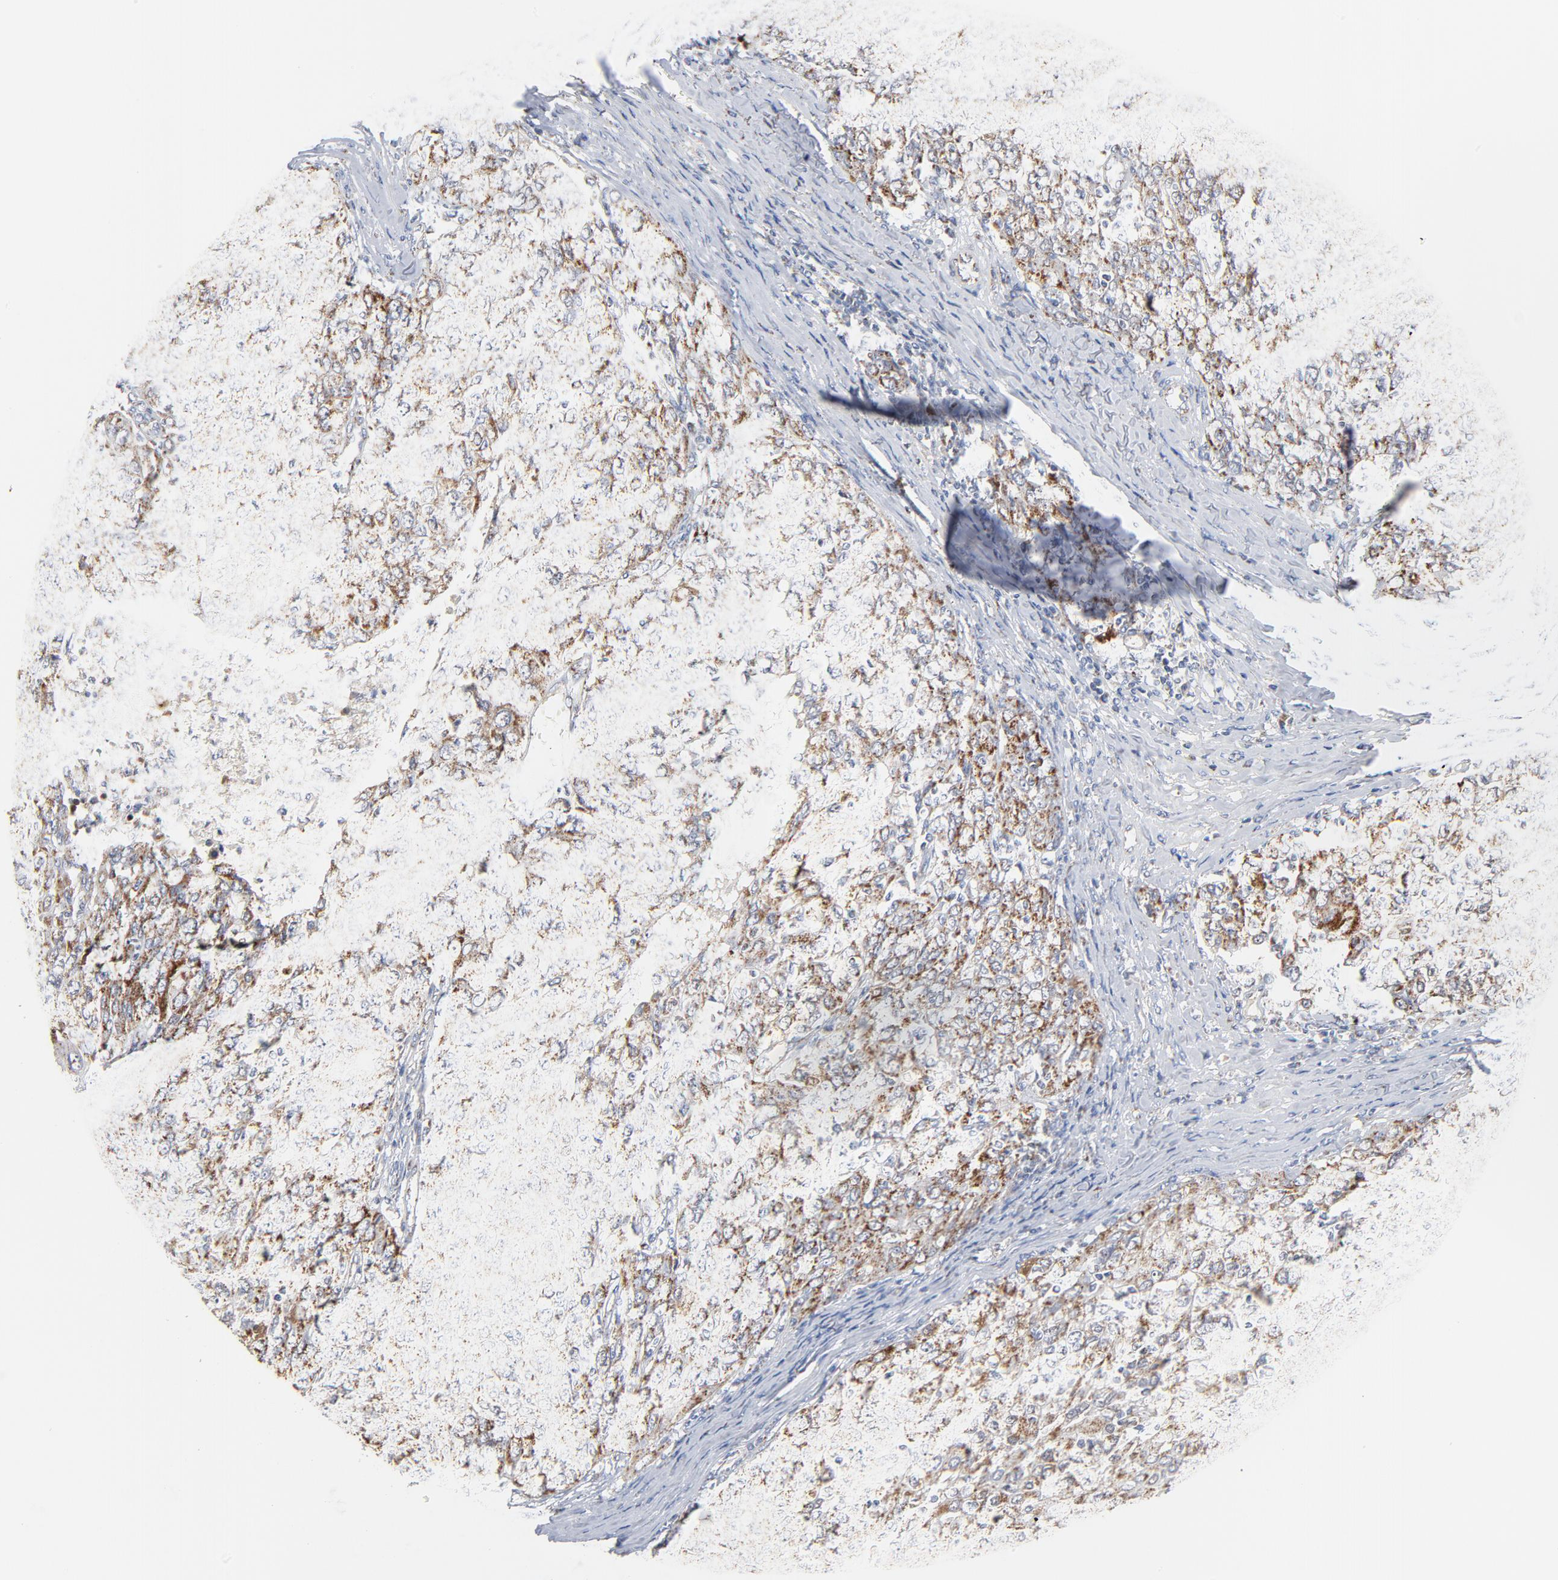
{"staining": {"intensity": "moderate", "quantity": ">75%", "location": "cytoplasmic/membranous"}, "tissue": "ovarian cancer", "cell_type": "Tumor cells", "image_type": "cancer", "snomed": [{"axis": "morphology", "description": "Carcinoma, endometroid"}, {"axis": "topography", "description": "Ovary"}], "caption": "Ovarian cancer (endometroid carcinoma) tissue demonstrates moderate cytoplasmic/membranous staining in approximately >75% of tumor cells, visualized by immunohistochemistry.", "gene": "DIABLO", "patient": {"sex": "female", "age": 50}}